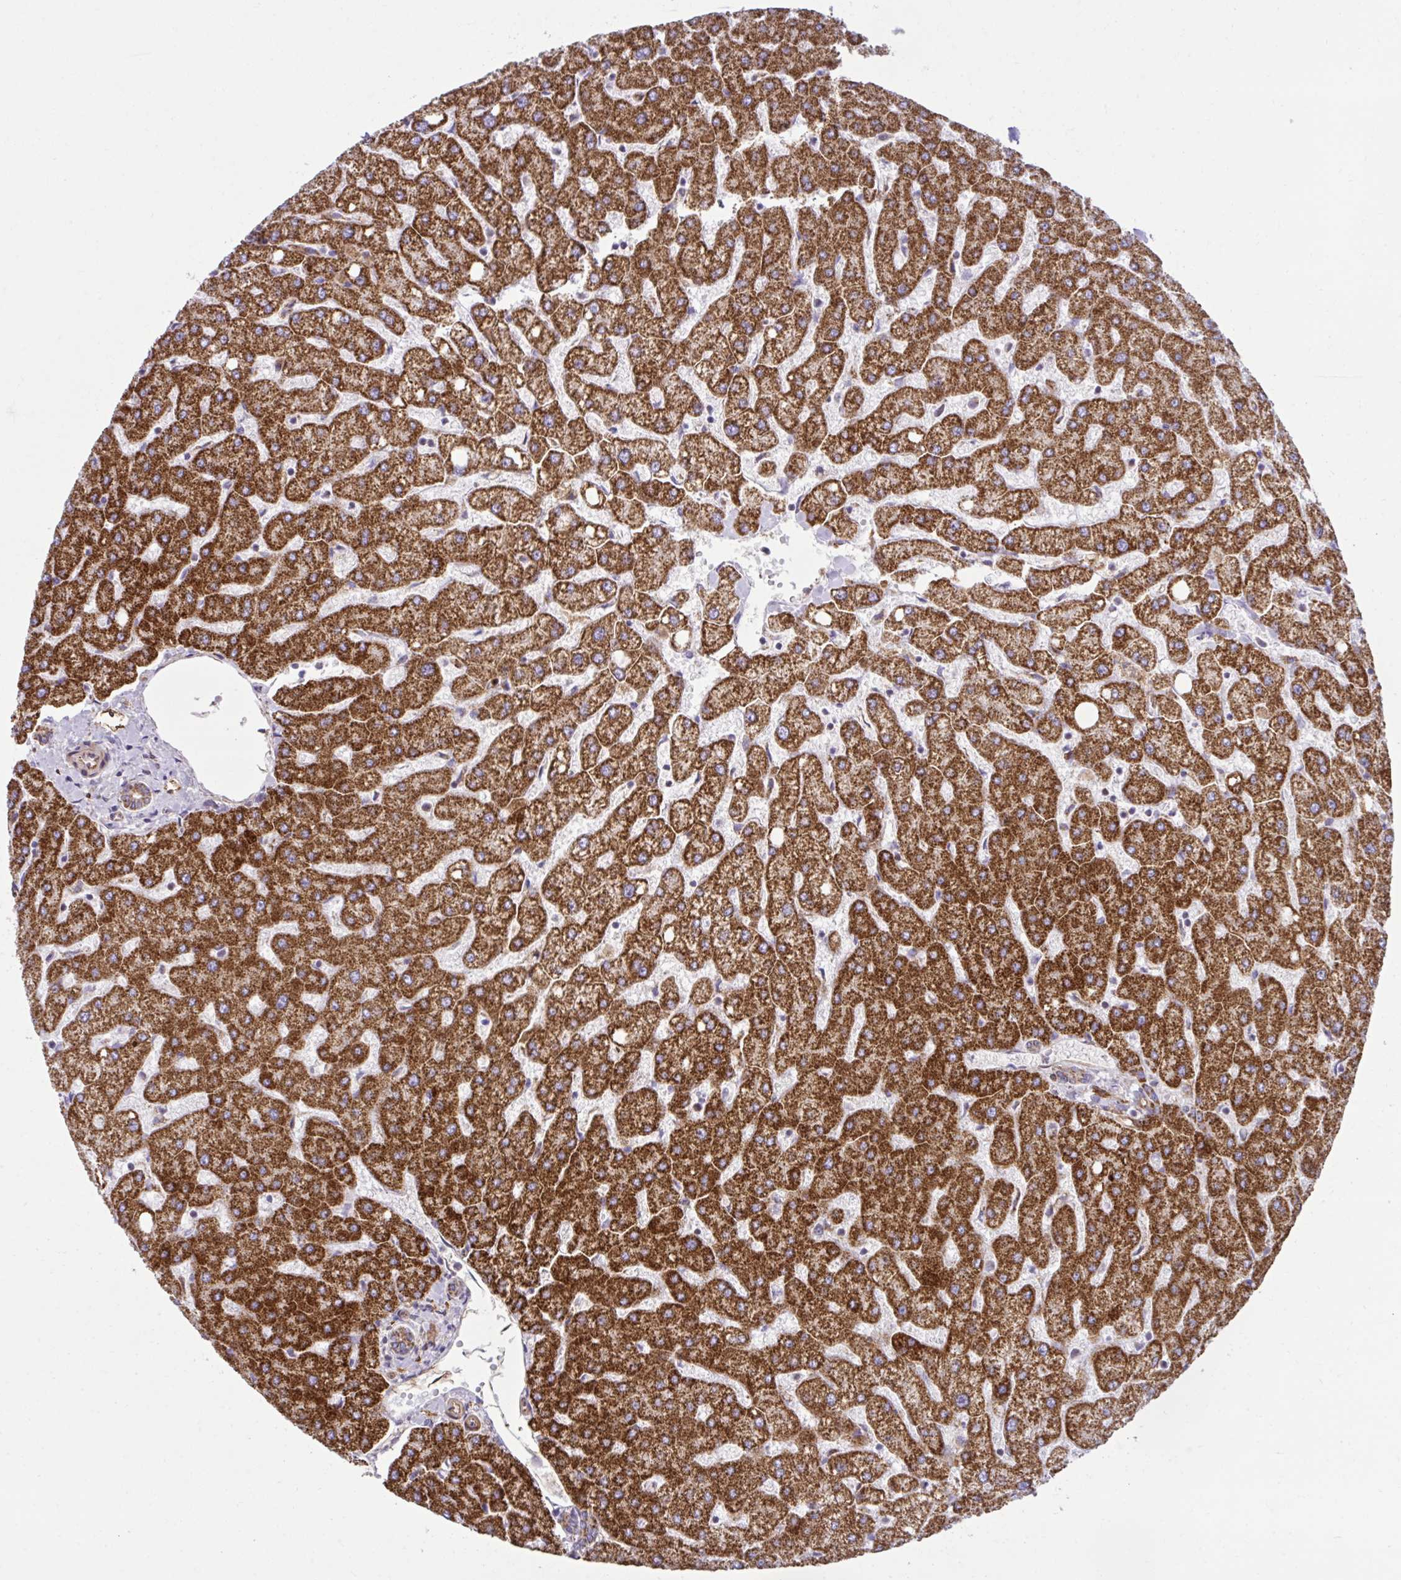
{"staining": {"intensity": "moderate", "quantity": ">75%", "location": "cytoplasmic/membranous"}, "tissue": "liver", "cell_type": "Cholangiocytes", "image_type": "normal", "snomed": [{"axis": "morphology", "description": "Normal tissue, NOS"}, {"axis": "topography", "description": "Liver"}], "caption": "A medium amount of moderate cytoplasmic/membranous staining is present in approximately >75% of cholangiocytes in benign liver. Nuclei are stained in blue.", "gene": "LIMS1", "patient": {"sex": "female", "age": 54}}